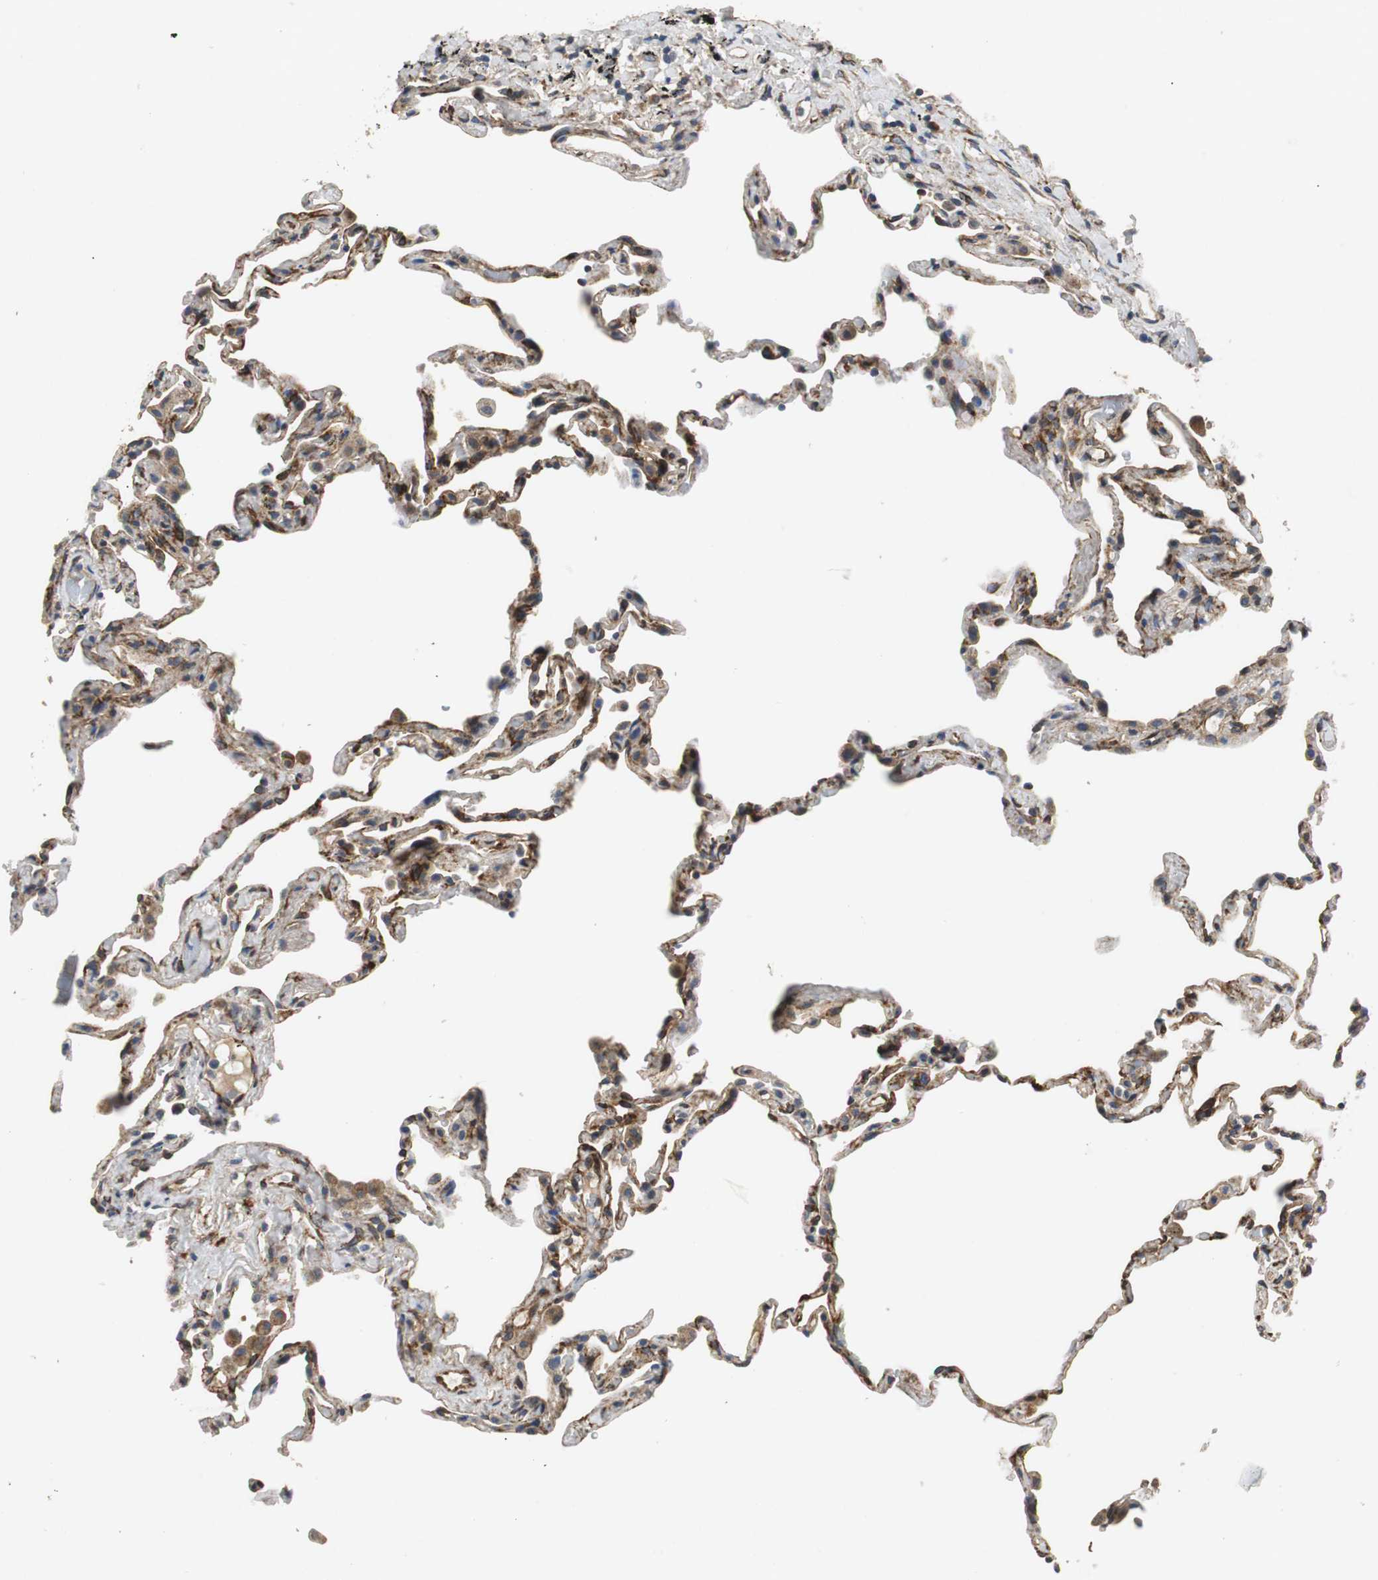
{"staining": {"intensity": "weak", "quantity": "25%-75%", "location": "cytoplasmic/membranous"}, "tissue": "lung", "cell_type": "Alveolar cells", "image_type": "normal", "snomed": [{"axis": "morphology", "description": "Normal tissue, NOS"}, {"axis": "topography", "description": "Lung"}], "caption": "High-power microscopy captured an IHC micrograph of unremarkable lung, revealing weak cytoplasmic/membranous staining in approximately 25%-75% of alveolar cells. (Brightfield microscopy of DAB IHC at high magnification).", "gene": "ISCU", "patient": {"sex": "male", "age": 59}}